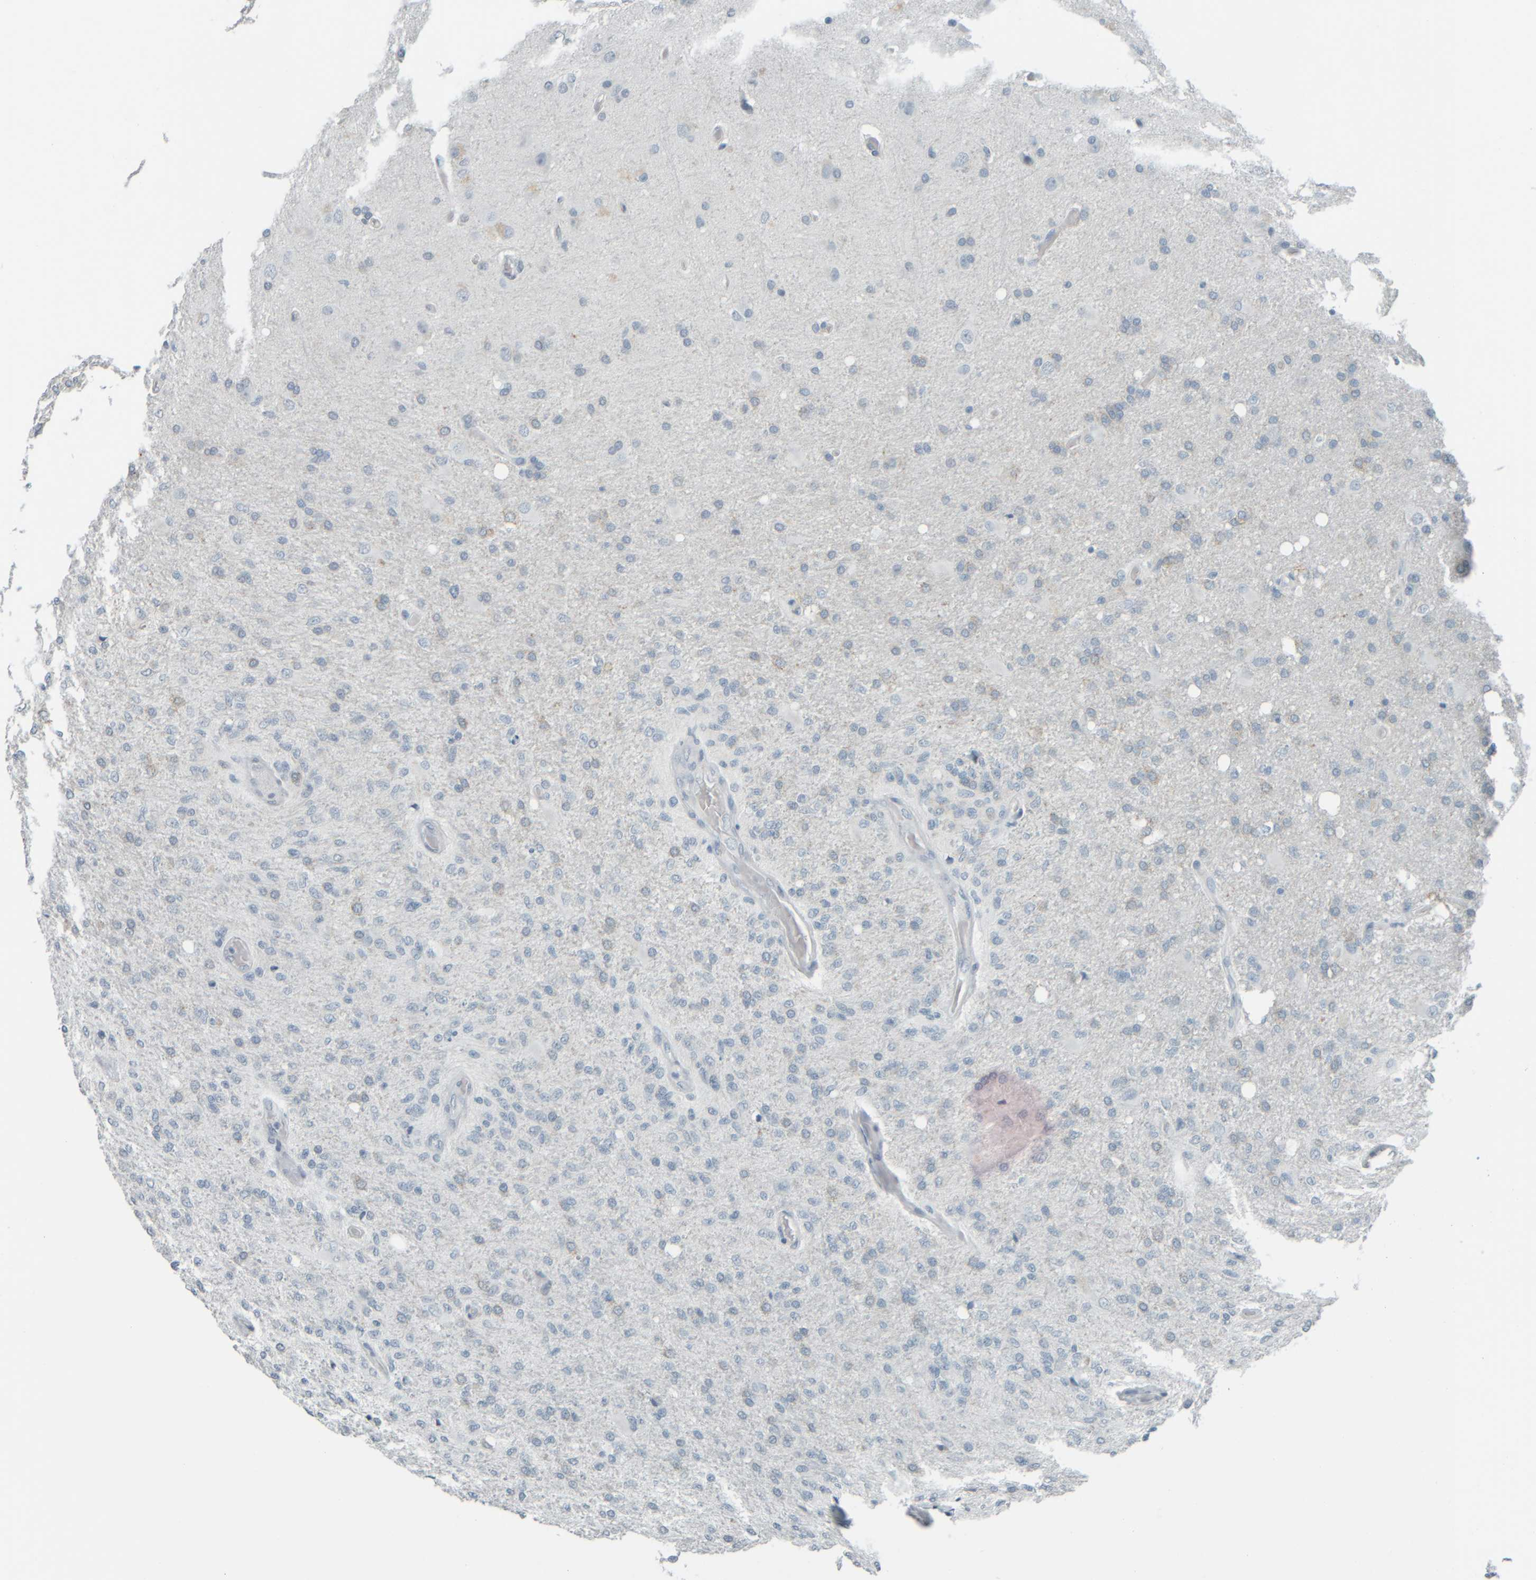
{"staining": {"intensity": "negative", "quantity": "none", "location": "none"}, "tissue": "glioma", "cell_type": "Tumor cells", "image_type": "cancer", "snomed": [{"axis": "morphology", "description": "Normal tissue, NOS"}, {"axis": "morphology", "description": "Glioma, malignant, High grade"}, {"axis": "topography", "description": "Cerebral cortex"}], "caption": "Human malignant glioma (high-grade) stained for a protein using IHC displays no positivity in tumor cells.", "gene": "TPSAB1", "patient": {"sex": "male", "age": 77}}